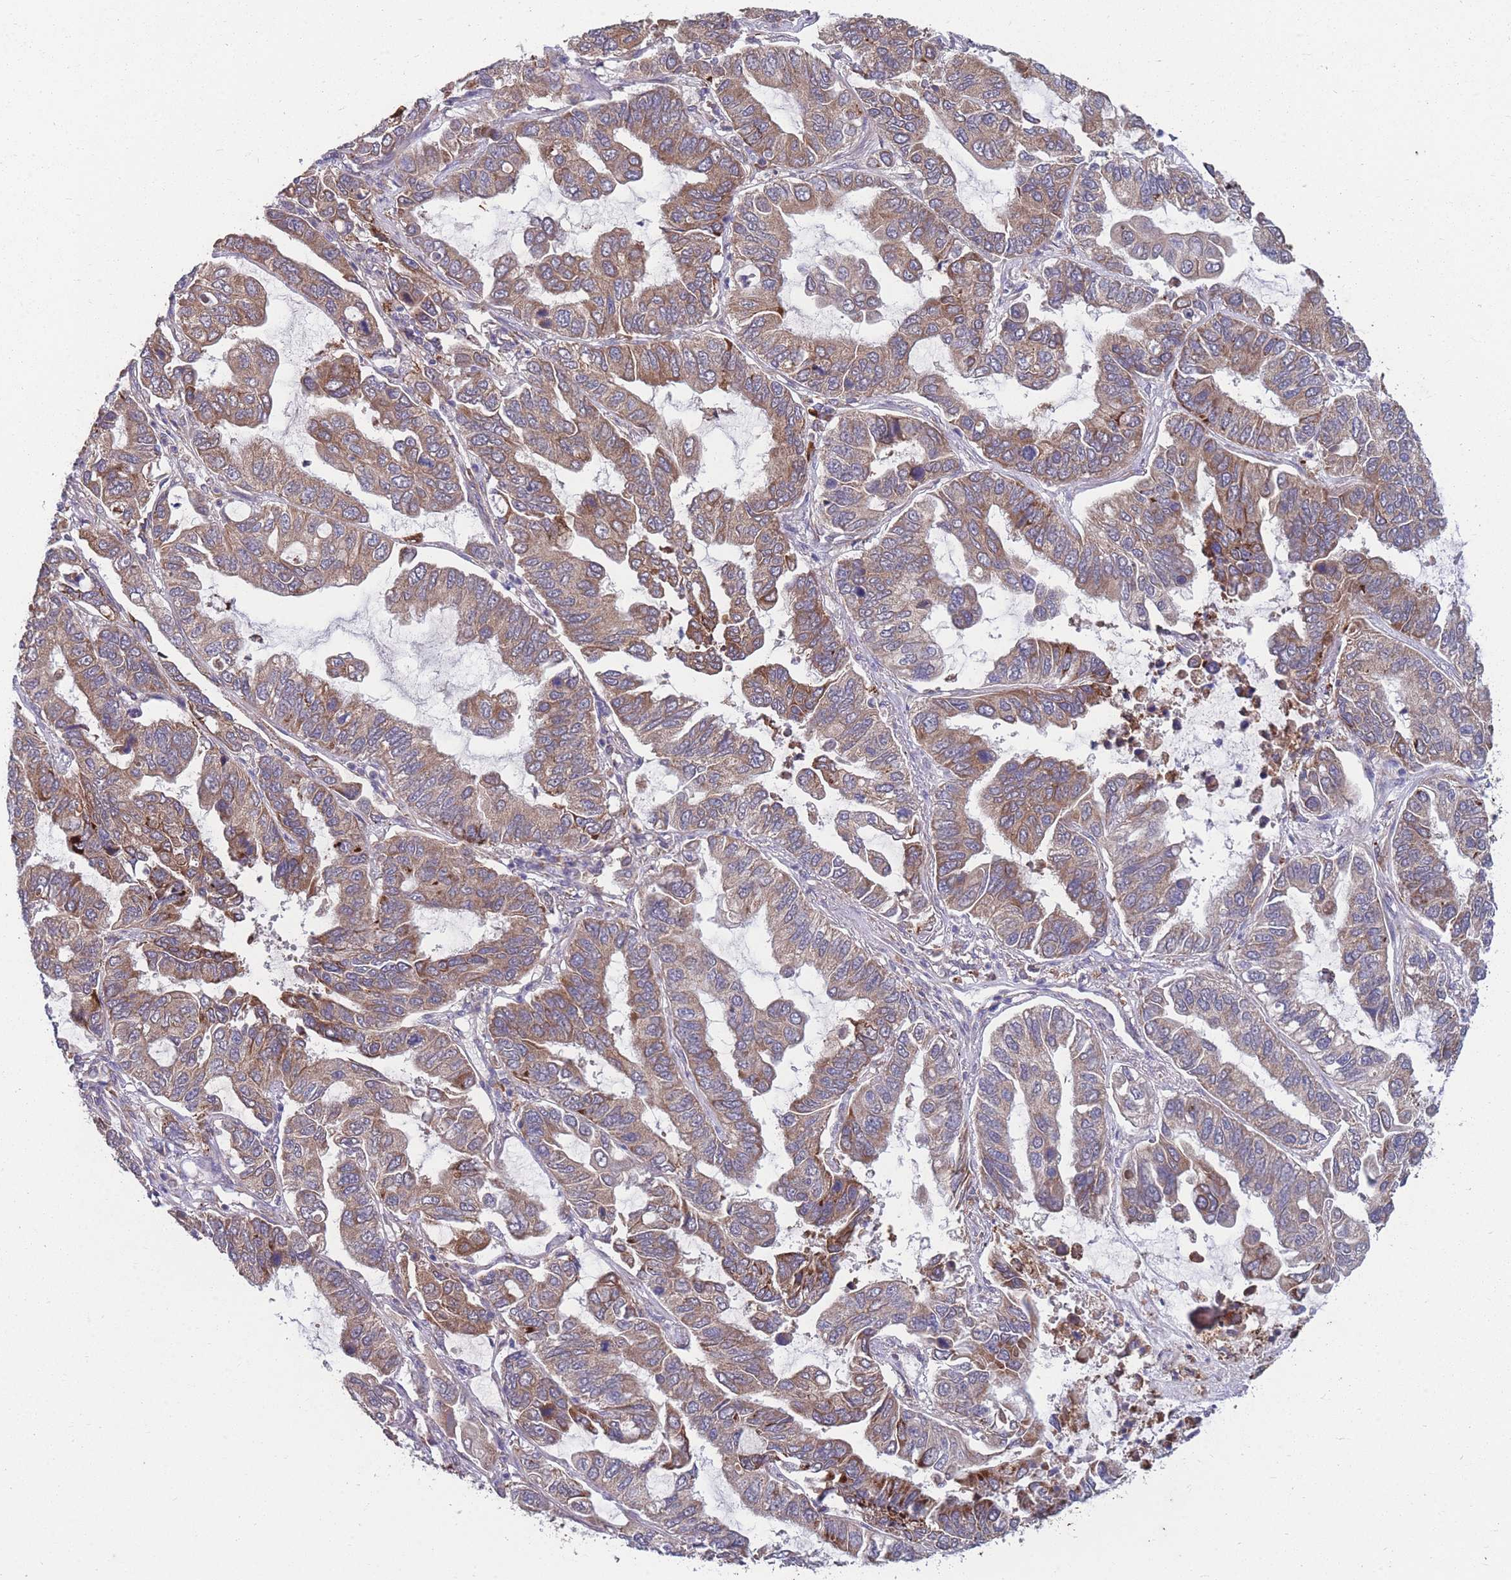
{"staining": {"intensity": "moderate", "quantity": ">75%", "location": "cytoplasmic/membranous"}, "tissue": "lung cancer", "cell_type": "Tumor cells", "image_type": "cancer", "snomed": [{"axis": "morphology", "description": "Adenocarcinoma, NOS"}, {"axis": "topography", "description": "Lung"}], "caption": "Human adenocarcinoma (lung) stained for a protein (brown) displays moderate cytoplasmic/membranous positive expression in approximately >75% of tumor cells.", "gene": "STIM2", "patient": {"sex": "male", "age": 64}}